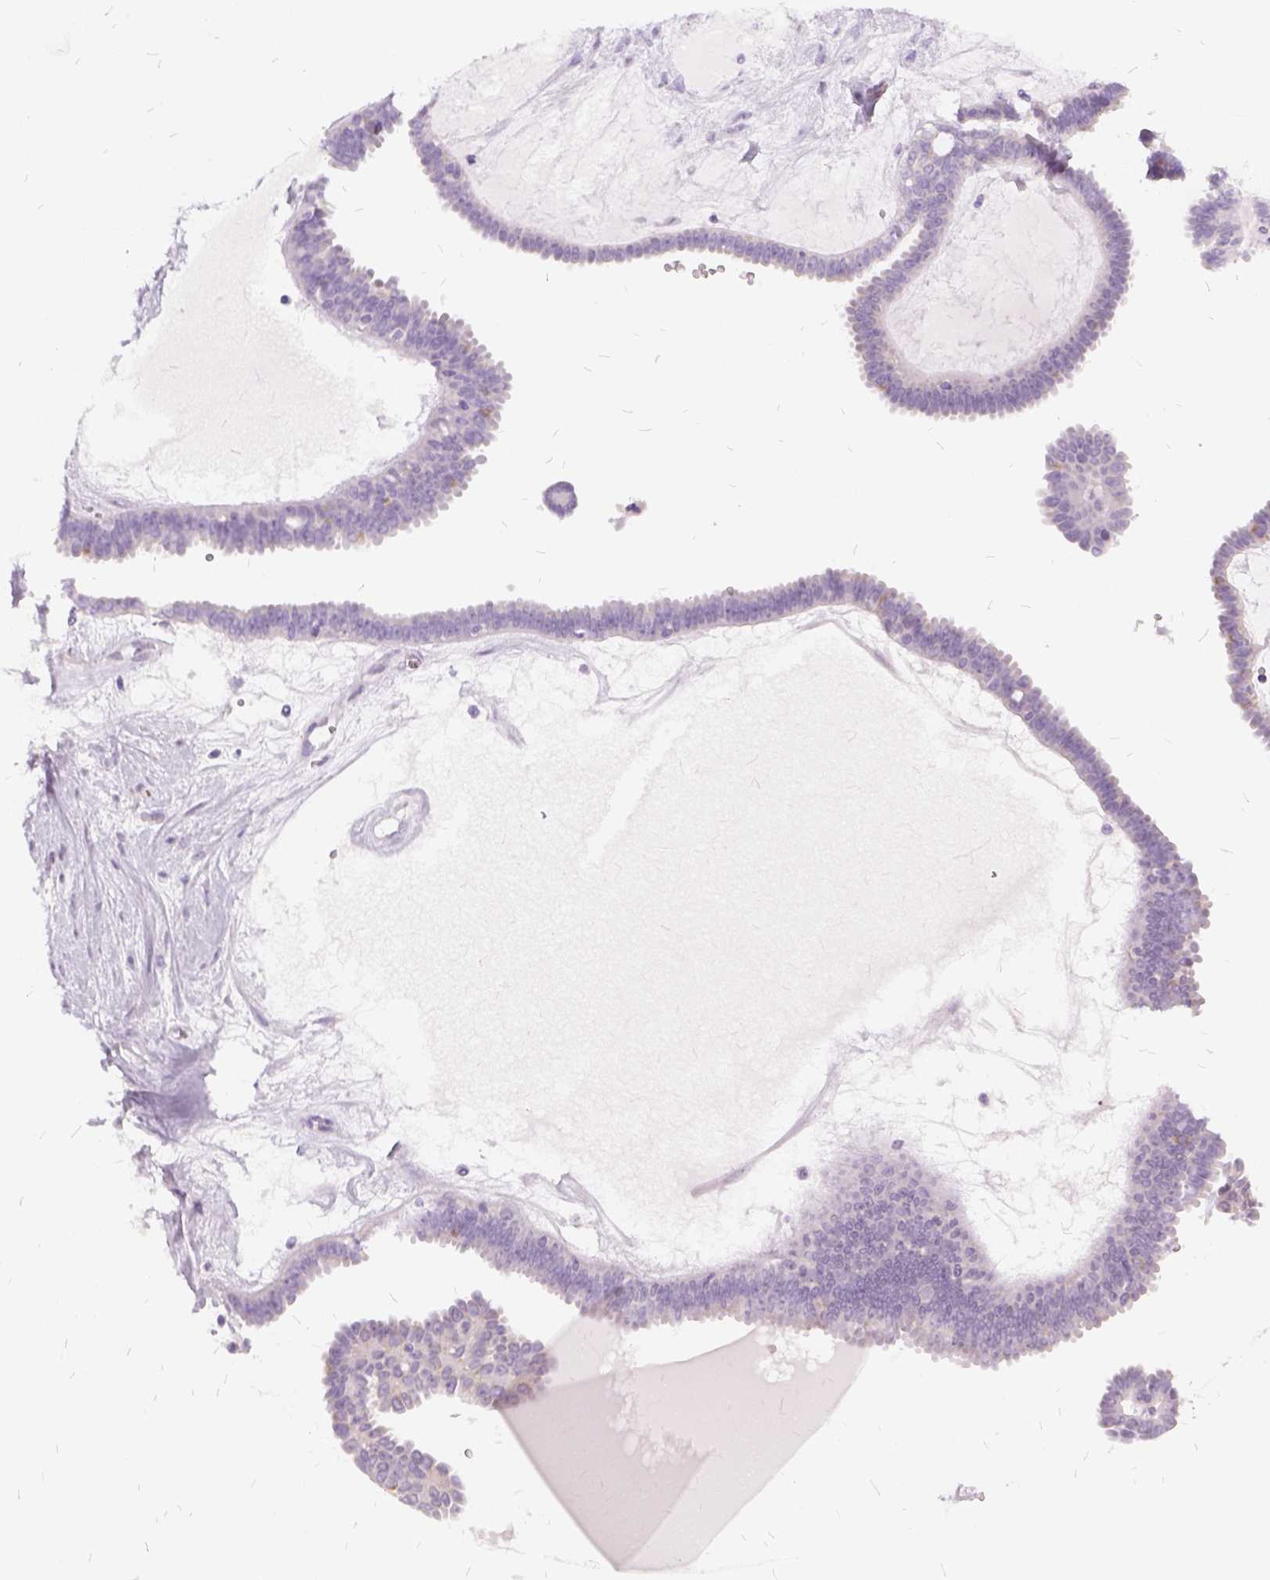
{"staining": {"intensity": "negative", "quantity": "none", "location": "none"}, "tissue": "ovarian cancer", "cell_type": "Tumor cells", "image_type": "cancer", "snomed": [{"axis": "morphology", "description": "Cystadenocarcinoma, serous, NOS"}, {"axis": "topography", "description": "Ovary"}], "caption": "High magnification brightfield microscopy of ovarian cancer stained with DAB (3,3'-diaminobenzidine) (brown) and counterstained with hematoxylin (blue): tumor cells show no significant expression.", "gene": "FDX1", "patient": {"sex": "female", "age": 71}}